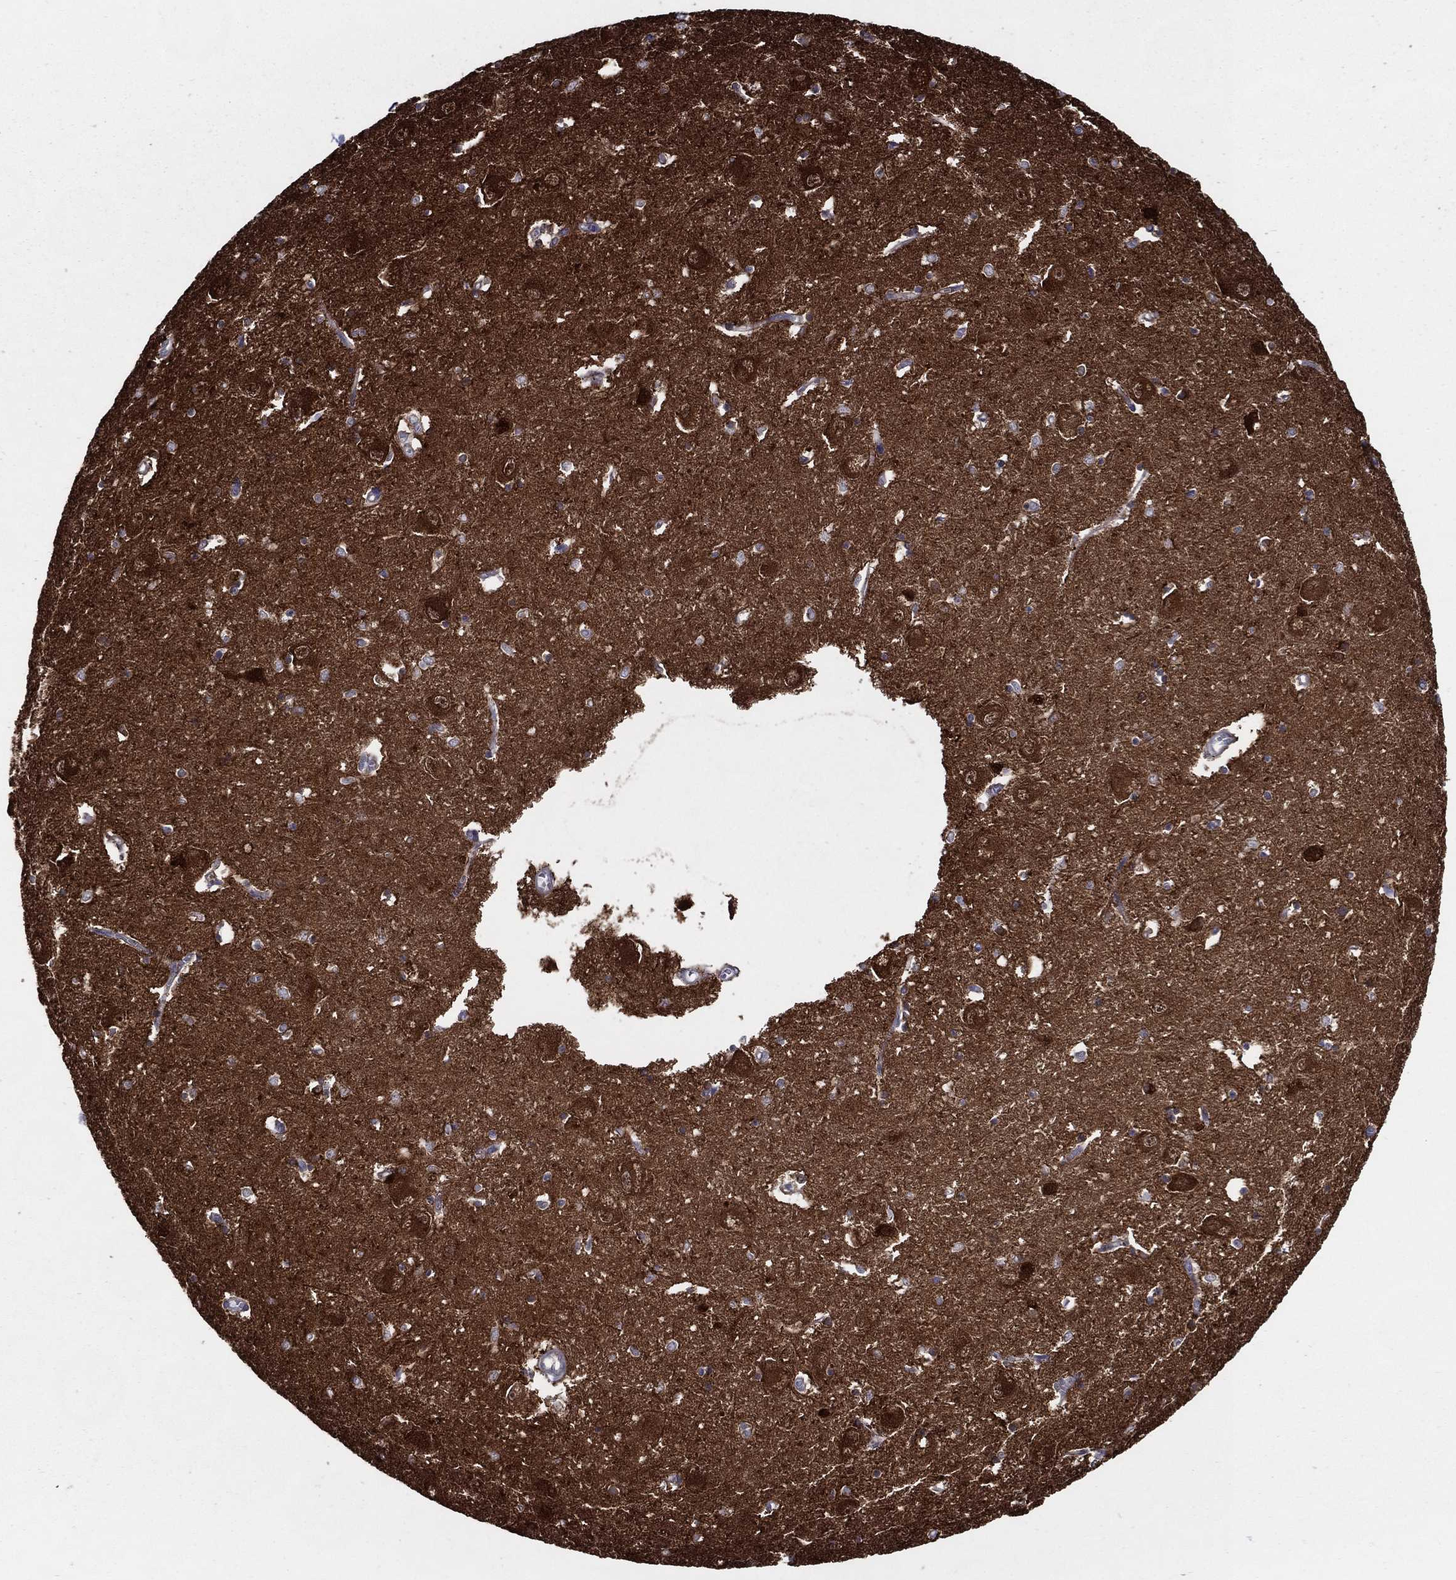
{"staining": {"intensity": "negative", "quantity": "none", "location": "none"}, "tissue": "caudate", "cell_type": "Glial cells", "image_type": "normal", "snomed": [{"axis": "morphology", "description": "Normal tissue, NOS"}, {"axis": "topography", "description": "Lateral ventricle wall"}], "caption": "A high-resolution histopathology image shows immunohistochemistry staining of normal caudate, which demonstrates no significant expression in glial cells. The staining was performed using DAB (3,3'-diaminobenzidine) to visualize the protein expression in brown, while the nuclei were stained in blue with hematoxylin (Magnification: 20x).", "gene": "ARHGAP11A", "patient": {"sex": "male", "age": 54}}